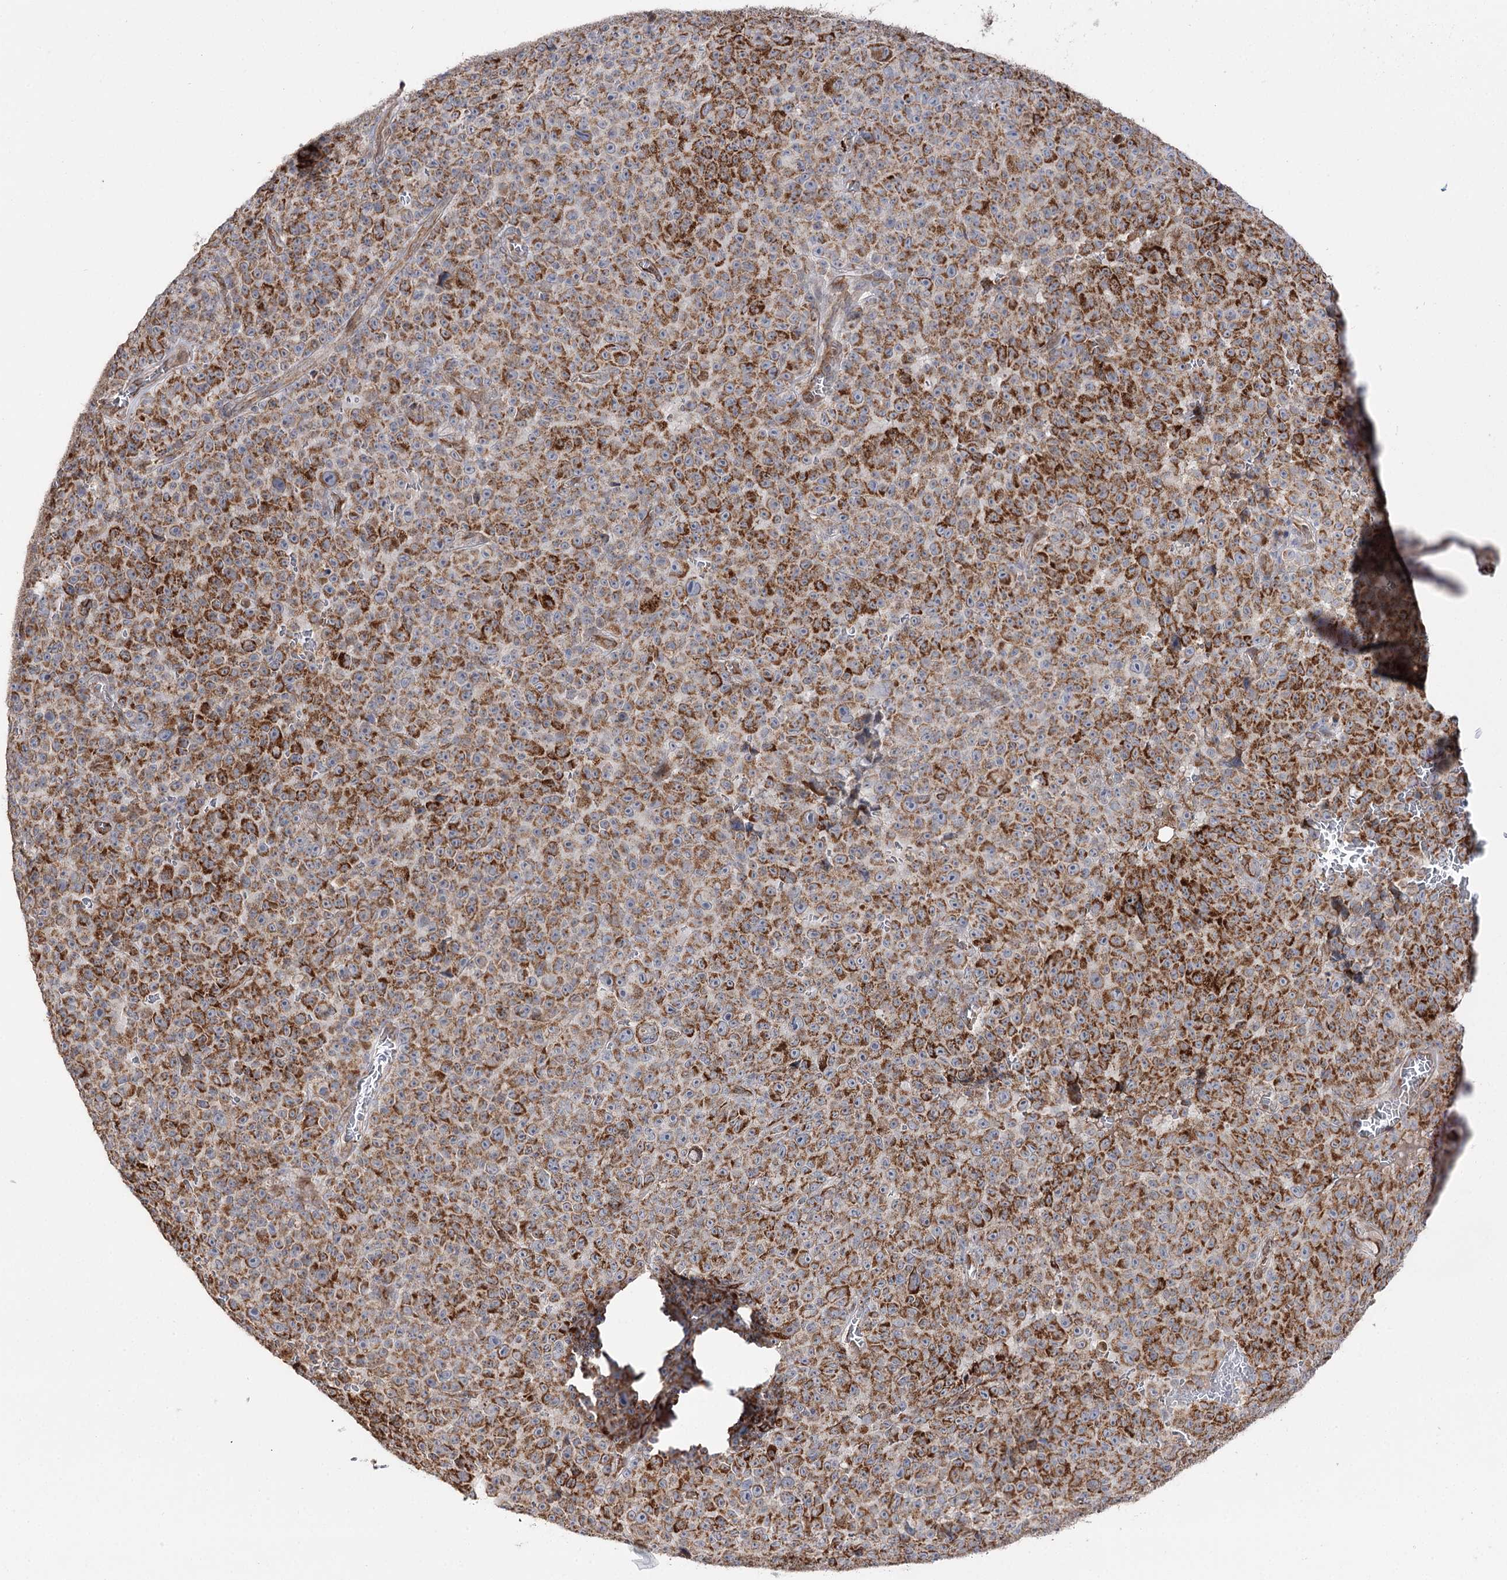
{"staining": {"intensity": "strong", "quantity": ">75%", "location": "cytoplasmic/membranous"}, "tissue": "melanoma", "cell_type": "Tumor cells", "image_type": "cancer", "snomed": [{"axis": "morphology", "description": "Malignant melanoma, NOS"}, {"axis": "topography", "description": "Skin"}], "caption": "Brown immunohistochemical staining in human malignant melanoma demonstrates strong cytoplasmic/membranous positivity in about >75% of tumor cells.", "gene": "CBR4", "patient": {"sex": "female", "age": 82}}